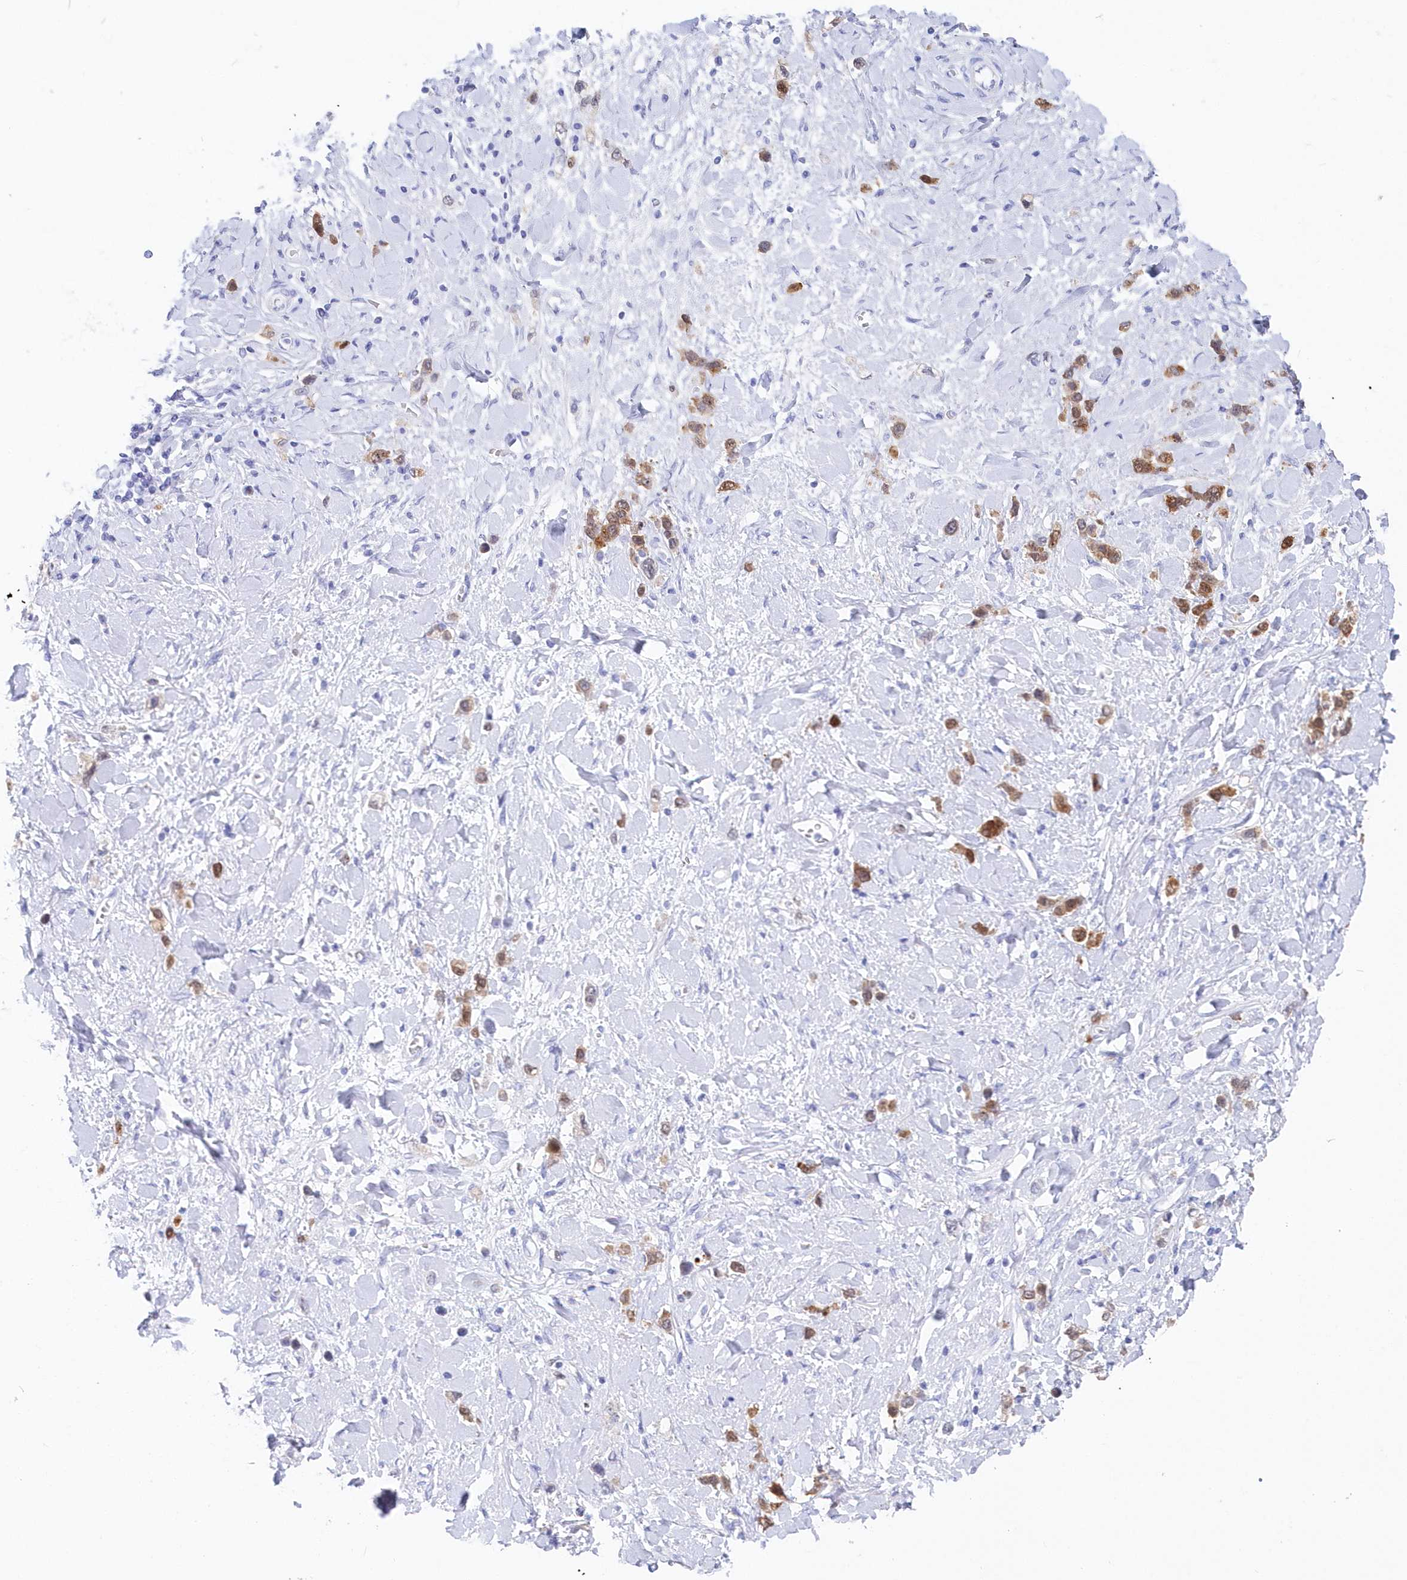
{"staining": {"intensity": "moderate", "quantity": ">75%", "location": "cytoplasmic/membranous"}, "tissue": "stomach cancer", "cell_type": "Tumor cells", "image_type": "cancer", "snomed": [{"axis": "morphology", "description": "Normal tissue, NOS"}, {"axis": "morphology", "description": "Adenocarcinoma, NOS"}, {"axis": "topography", "description": "Stomach, upper"}, {"axis": "topography", "description": "Stomach"}], "caption": "The micrograph displays immunohistochemical staining of stomach cancer. There is moderate cytoplasmic/membranous staining is seen in about >75% of tumor cells. (DAB (3,3'-diaminobenzidine) IHC, brown staining for protein, blue staining for nuclei).", "gene": "CSNK1G2", "patient": {"sex": "female", "age": 65}}